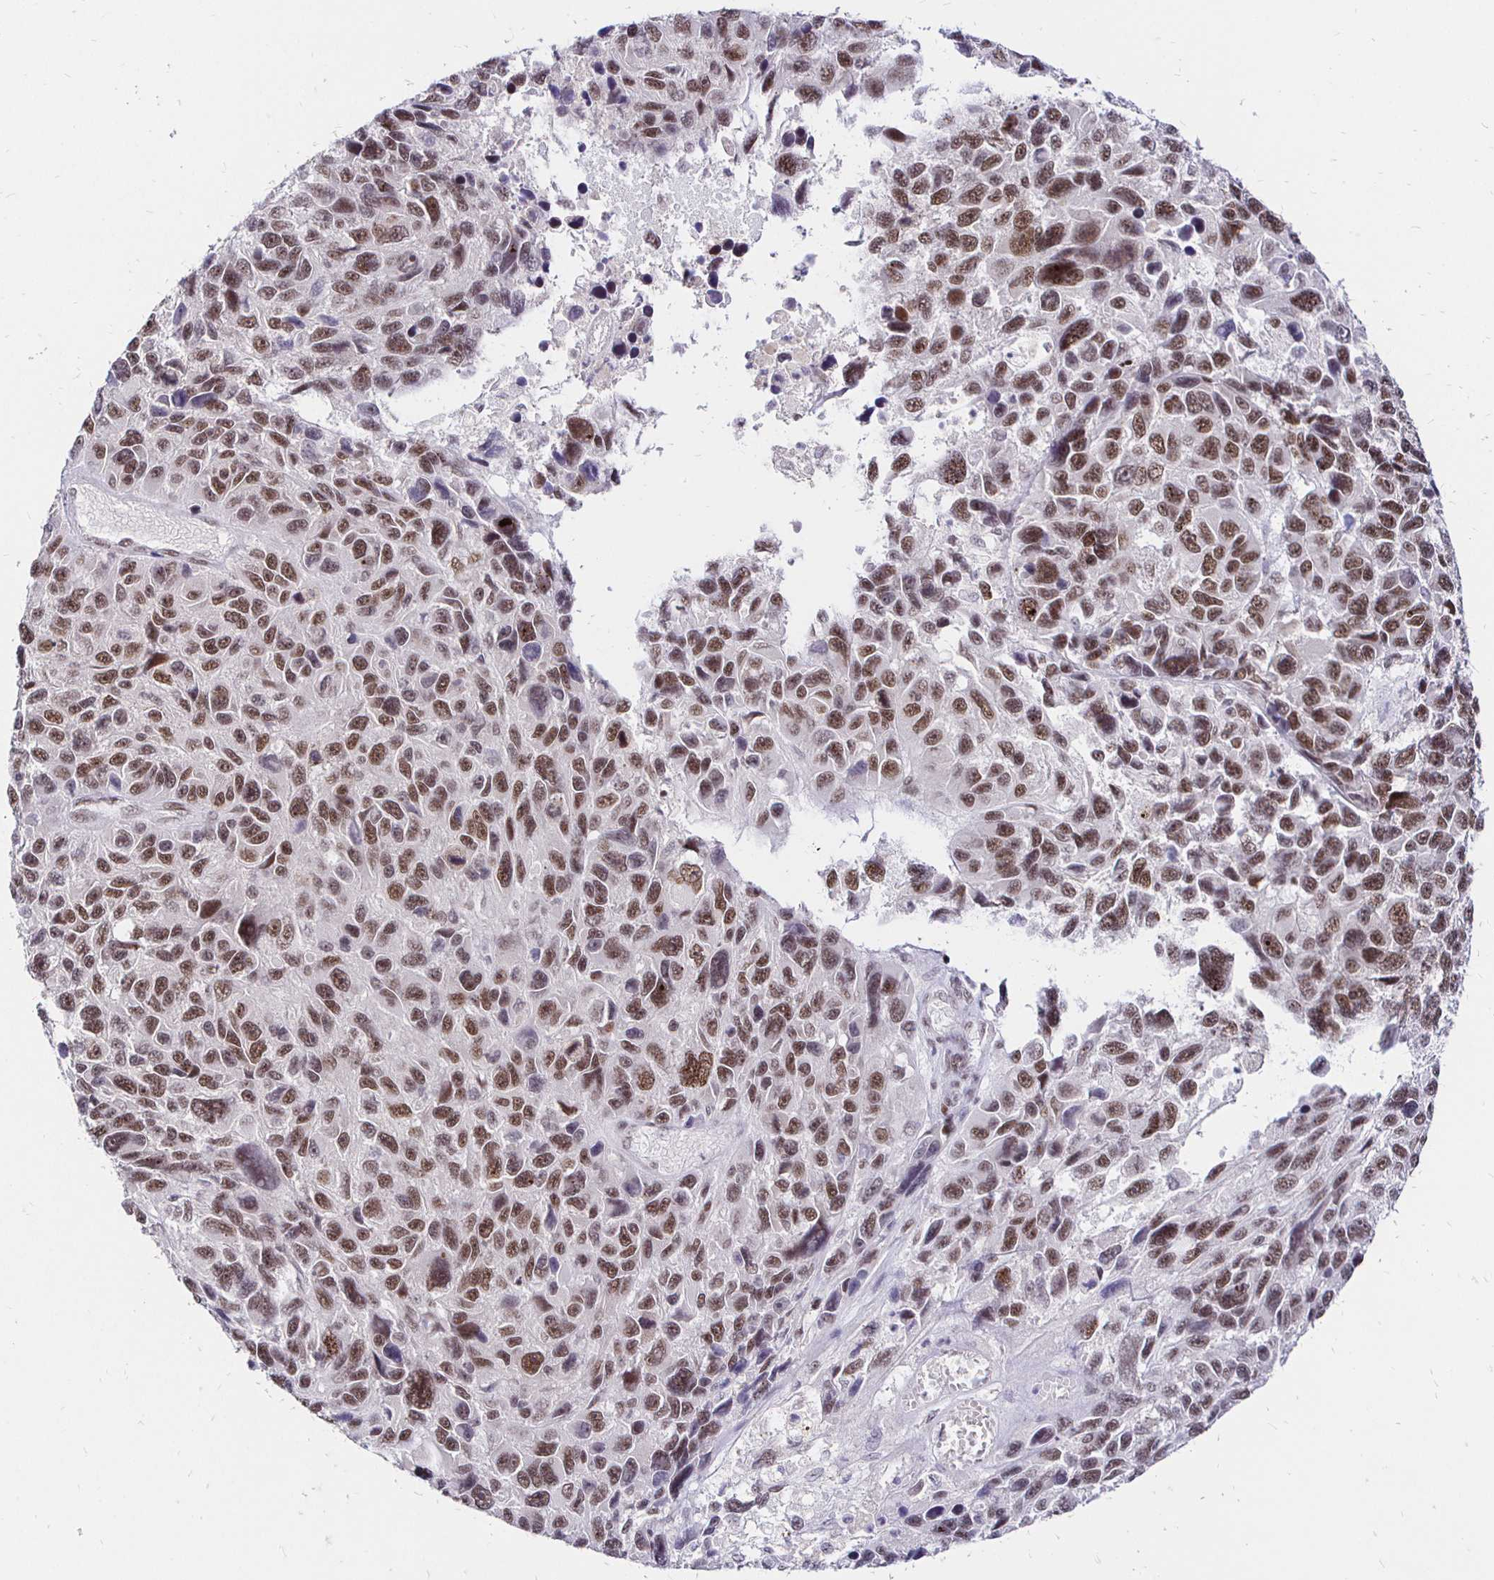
{"staining": {"intensity": "moderate", "quantity": ">75%", "location": "nuclear"}, "tissue": "melanoma", "cell_type": "Tumor cells", "image_type": "cancer", "snomed": [{"axis": "morphology", "description": "Malignant melanoma, NOS"}, {"axis": "topography", "description": "Skin"}], "caption": "Protein expression analysis of malignant melanoma displays moderate nuclear expression in about >75% of tumor cells.", "gene": "SIN3A", "patient": {"sex": "male", "age": 53}}